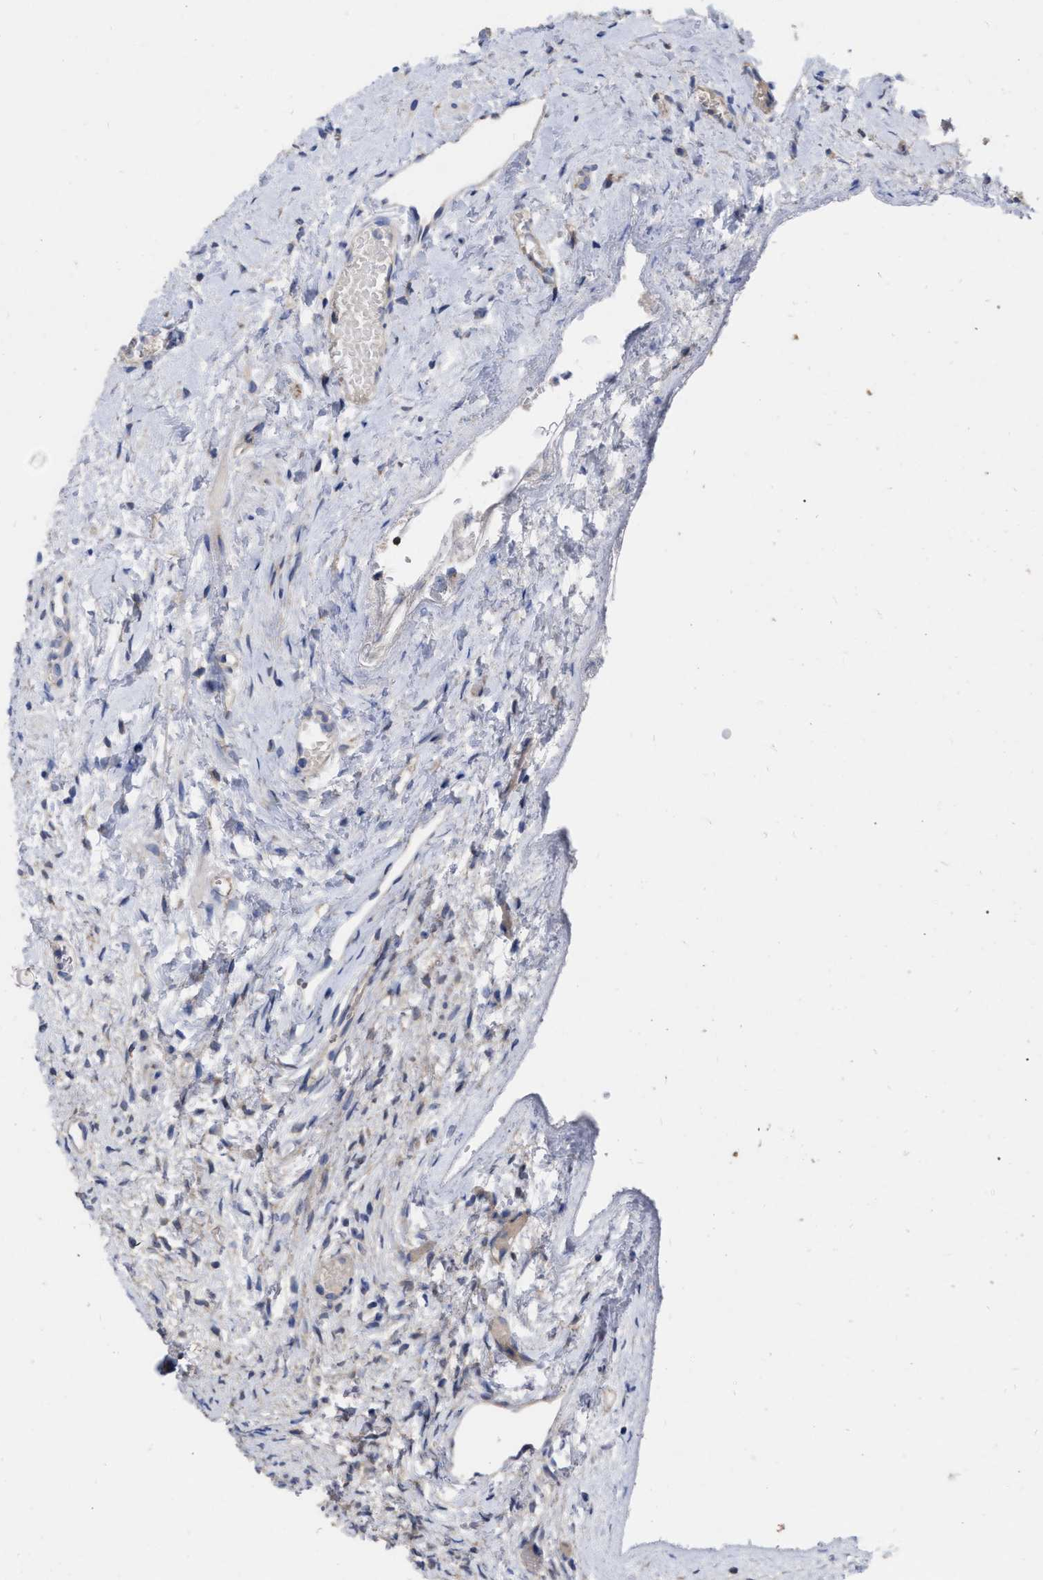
{"staining": {"intensity": "strong", "quantity": "<25%", "location": "cytoplasmic/membranous"}, "tissue": "ovary", "cell_type": "Follicle cells", "image_type": "normal", "snomed": [{"axis": "morphology", "description": "Normal tissue, NOS"}, {"axis": "topography", "description": "Ovary"}], "caption": "Ovary stained with a brown dye shows strong cytoplasmic/membranous positive staining in about <25% of follicle cells.", "gene": "CDKN2C", "patient": {"sex": "female", "age": 33}}